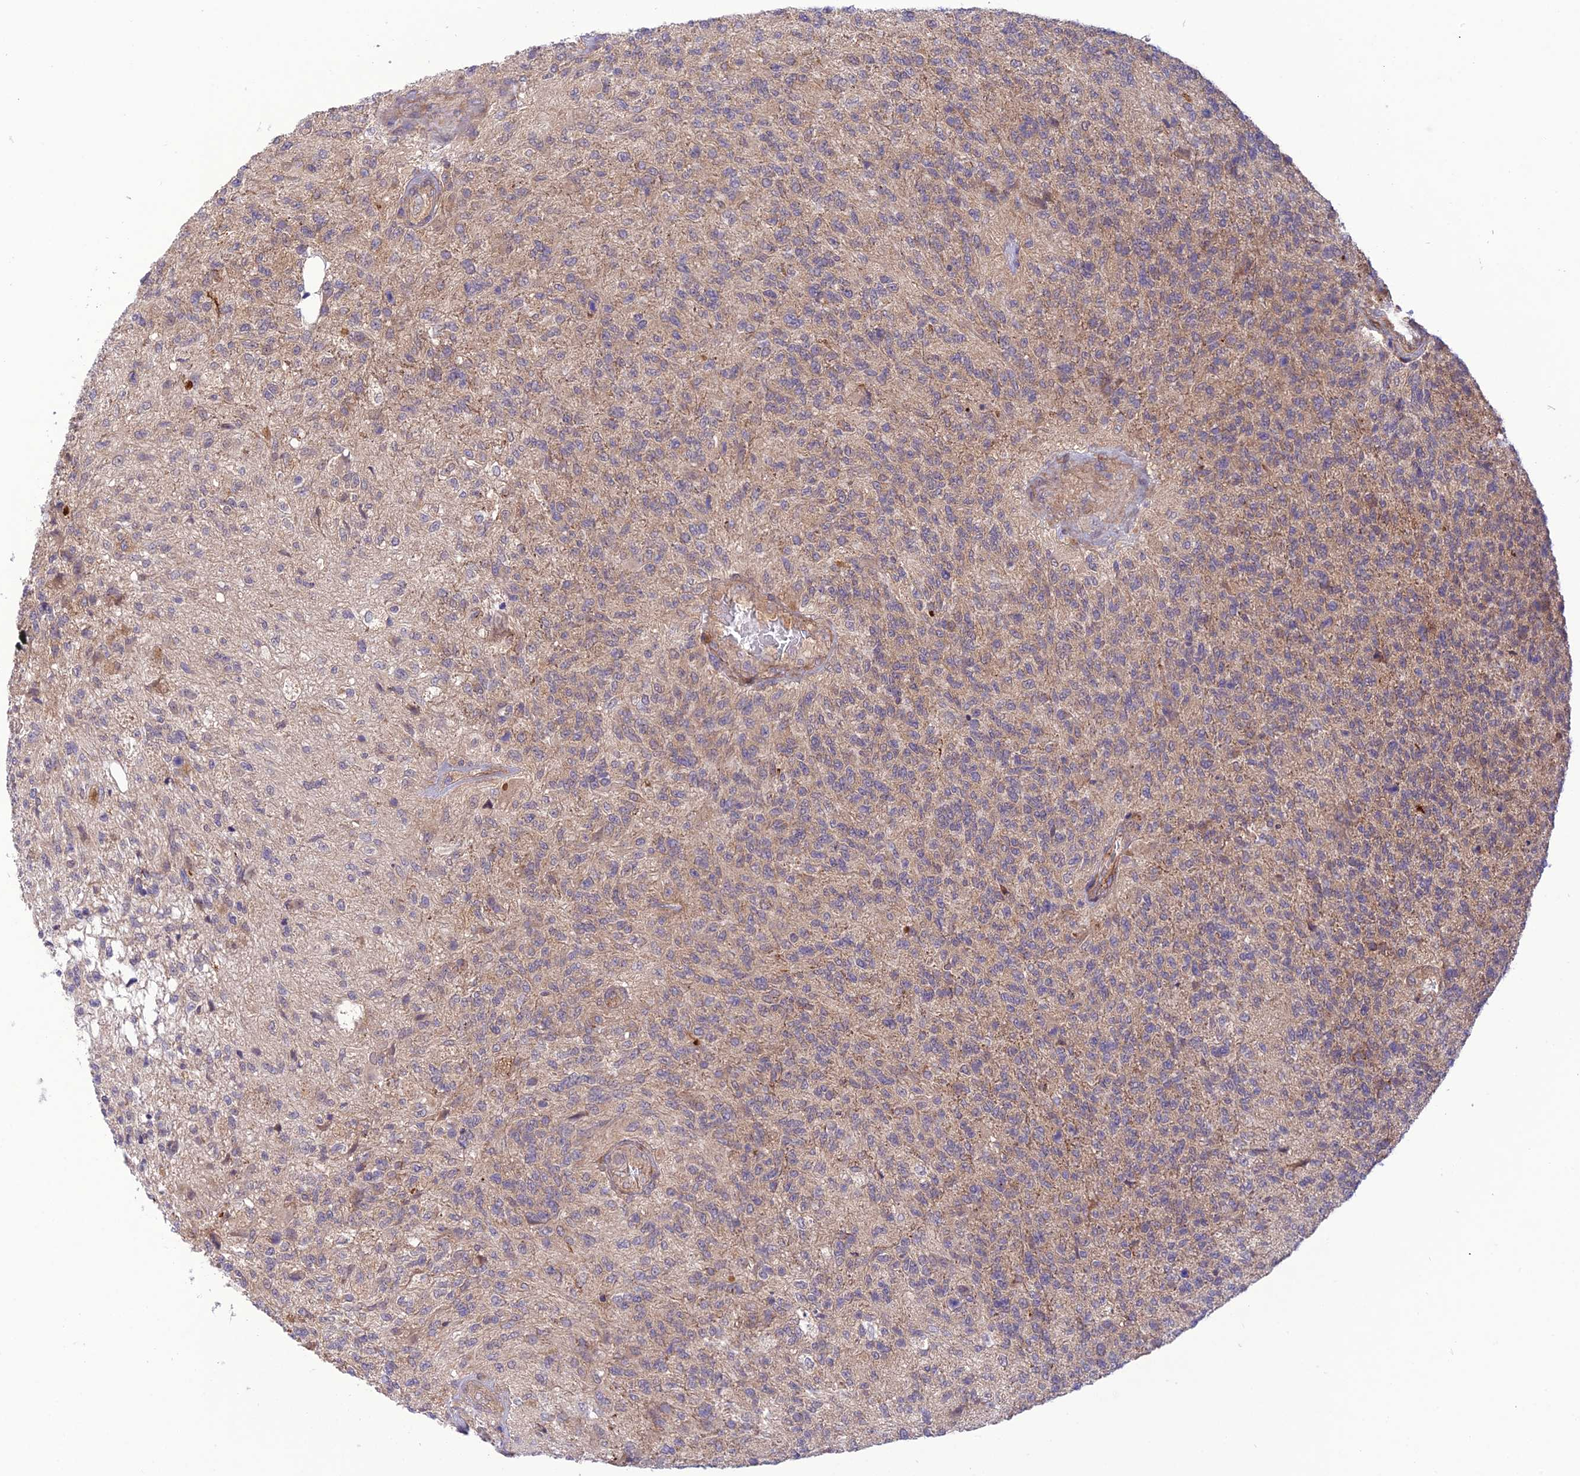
{"staining": {"intensity": "negative", "quantity": "none", "location": "none"}, "tissue": "glioma", "cell_type": "Tumor cells", "image_type": "cancer", "snomed": [{"axis": "morphology", "description": "Glioma, malignant, High grade"}, {"axis": "topography", "description": "Brain"}], "caption": "Tumor cells show no significant protein positivity in glioma. (Brightfield microscopy of DAB immunohistochemistry (IHC) at high magnification).", "gene": "UROS", "patient": {"sex": "male", "age": 56}}